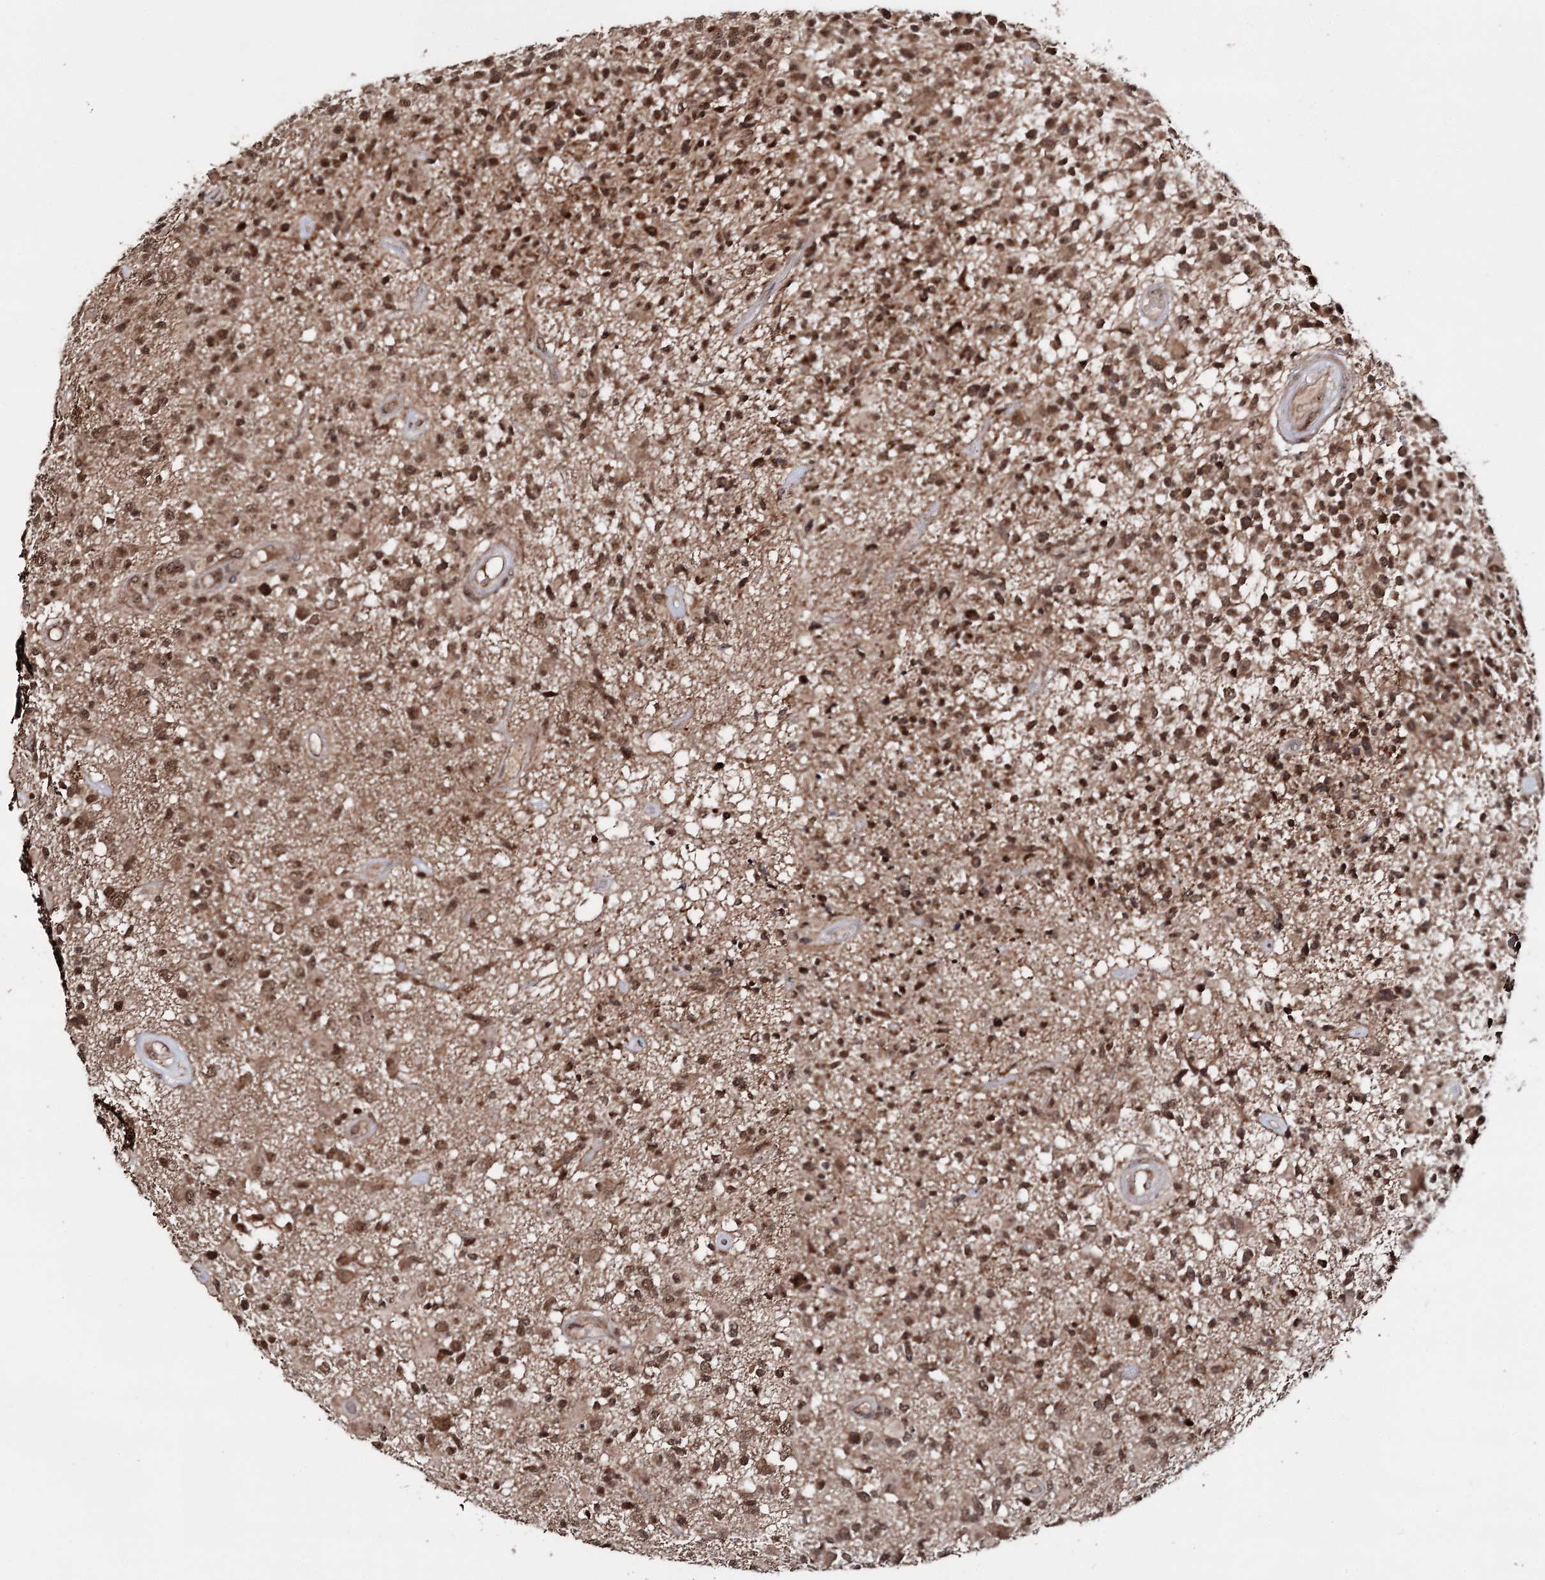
{"staining": {"intensity": "strong", "quantity": ">75%", "location": "cytoplasmic/membranous,nuclear"}, "tissue": "glioma", "cell_type": "Tumor cells", "image_type": "cancer", "snomed": [{"axis": "morphology", "description": "Glioma, malignant, High grade"}, {"axis": "morphology", "description": "Glioblastoma, NOS"}, {"axis": "topography", "description": "Brain"}], "caption": "The image exhibits immunohistochemical staining of glioma. There is strong cytoplasmic/membranous and nuclear positivity is appreciated in approximately >75% of tumor cells.", "gene": "FAM53B", "patient": {"sex": "male", "age": 60}}